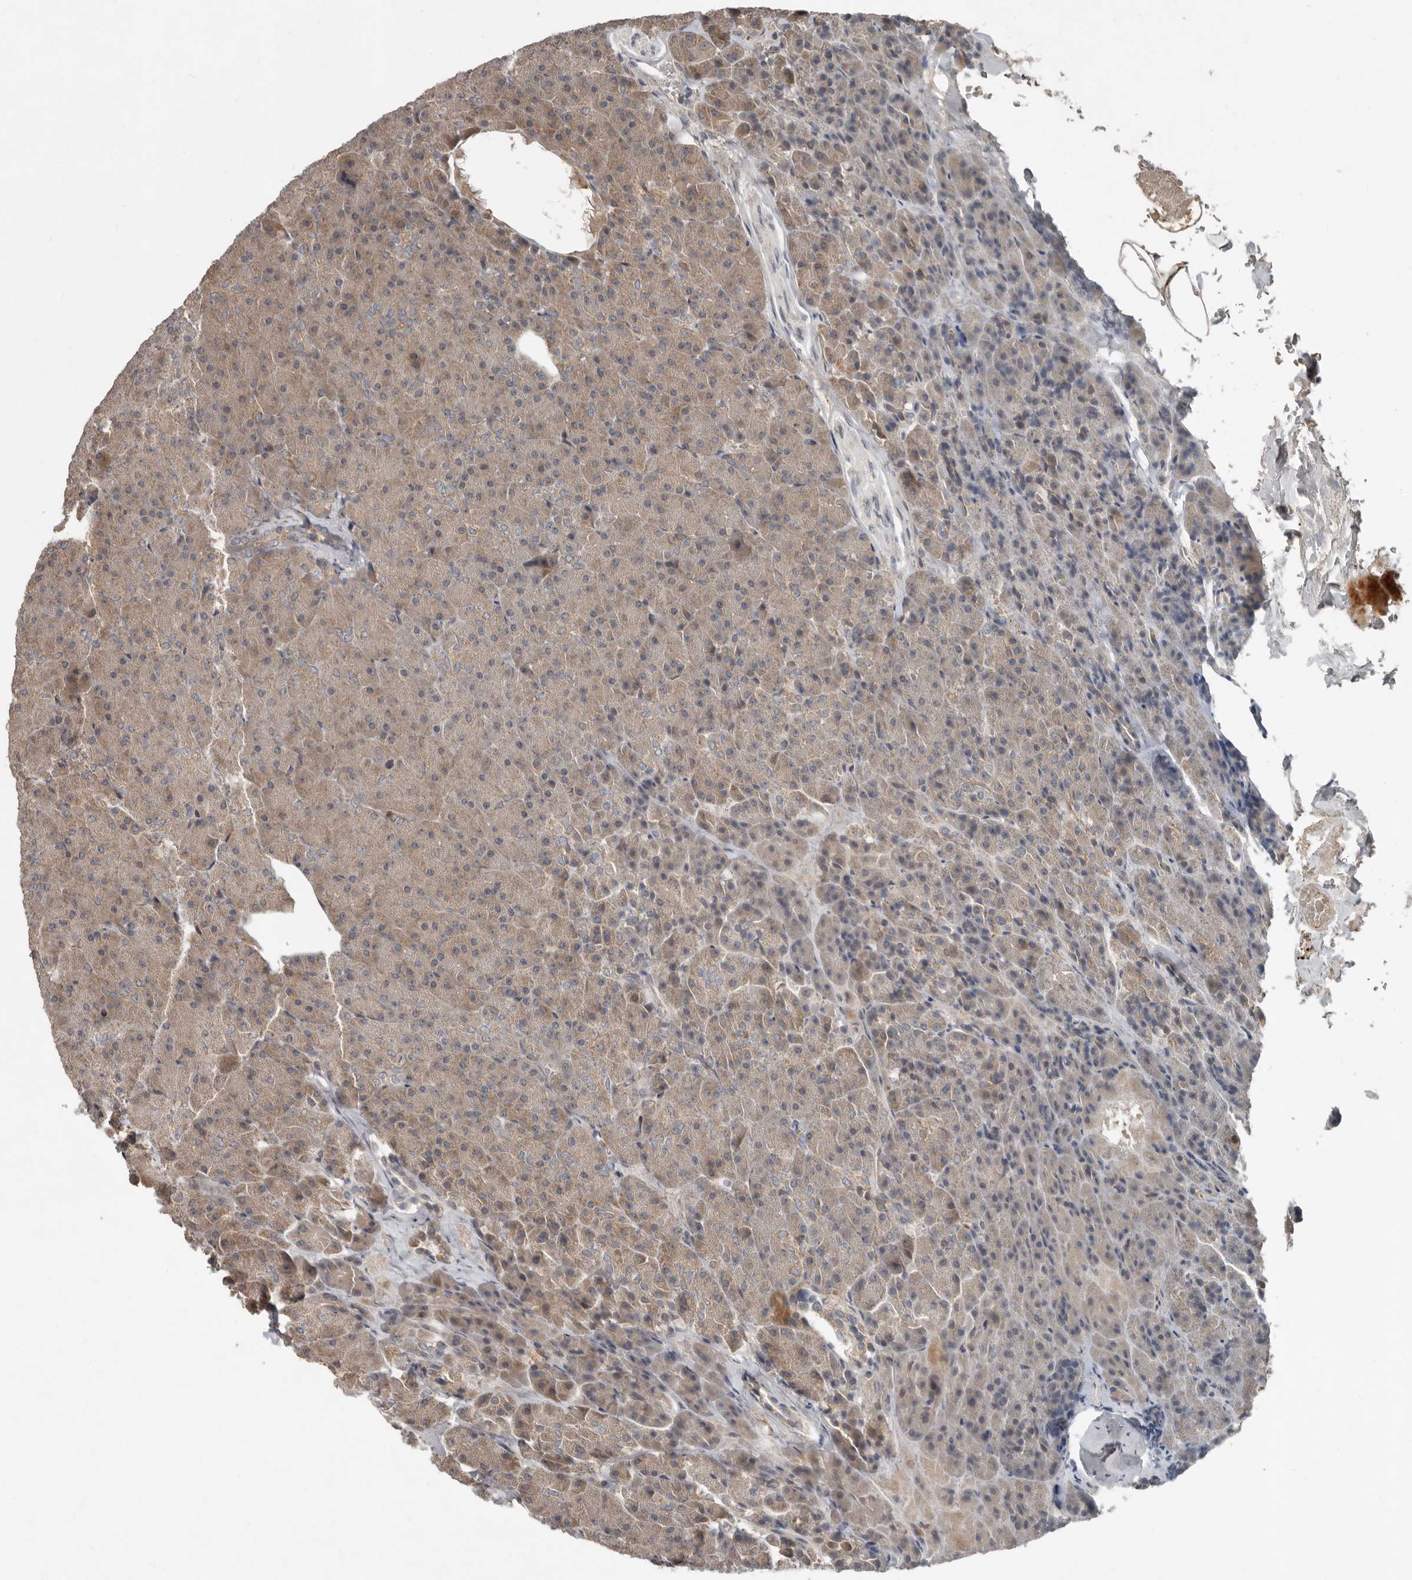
{"staining": {"intensity": "moderate", "quantity": "<25%", "location": "cytoplasmic/membranous"}, "tissue": "pancreas", "cell_type": "Exocrine glandular cells", "image_type": "normal", "snomed": [{"axis": "morphology", "description": "Normal tissue, NOS"}, {"axis": "morphology", "description": "Carcinoid, malignant, NOS"}, {"axis": "topography", "description": "Pancreas"}], "caption": "Benign pancreas reveals moderate cytoplasmic/membranous expression in approximately <25% of exocrine glandular cells, visualized by immunohistochemistry.", "gene": "SLC6A7", "patient": {"sex": "female", "age": 35}}